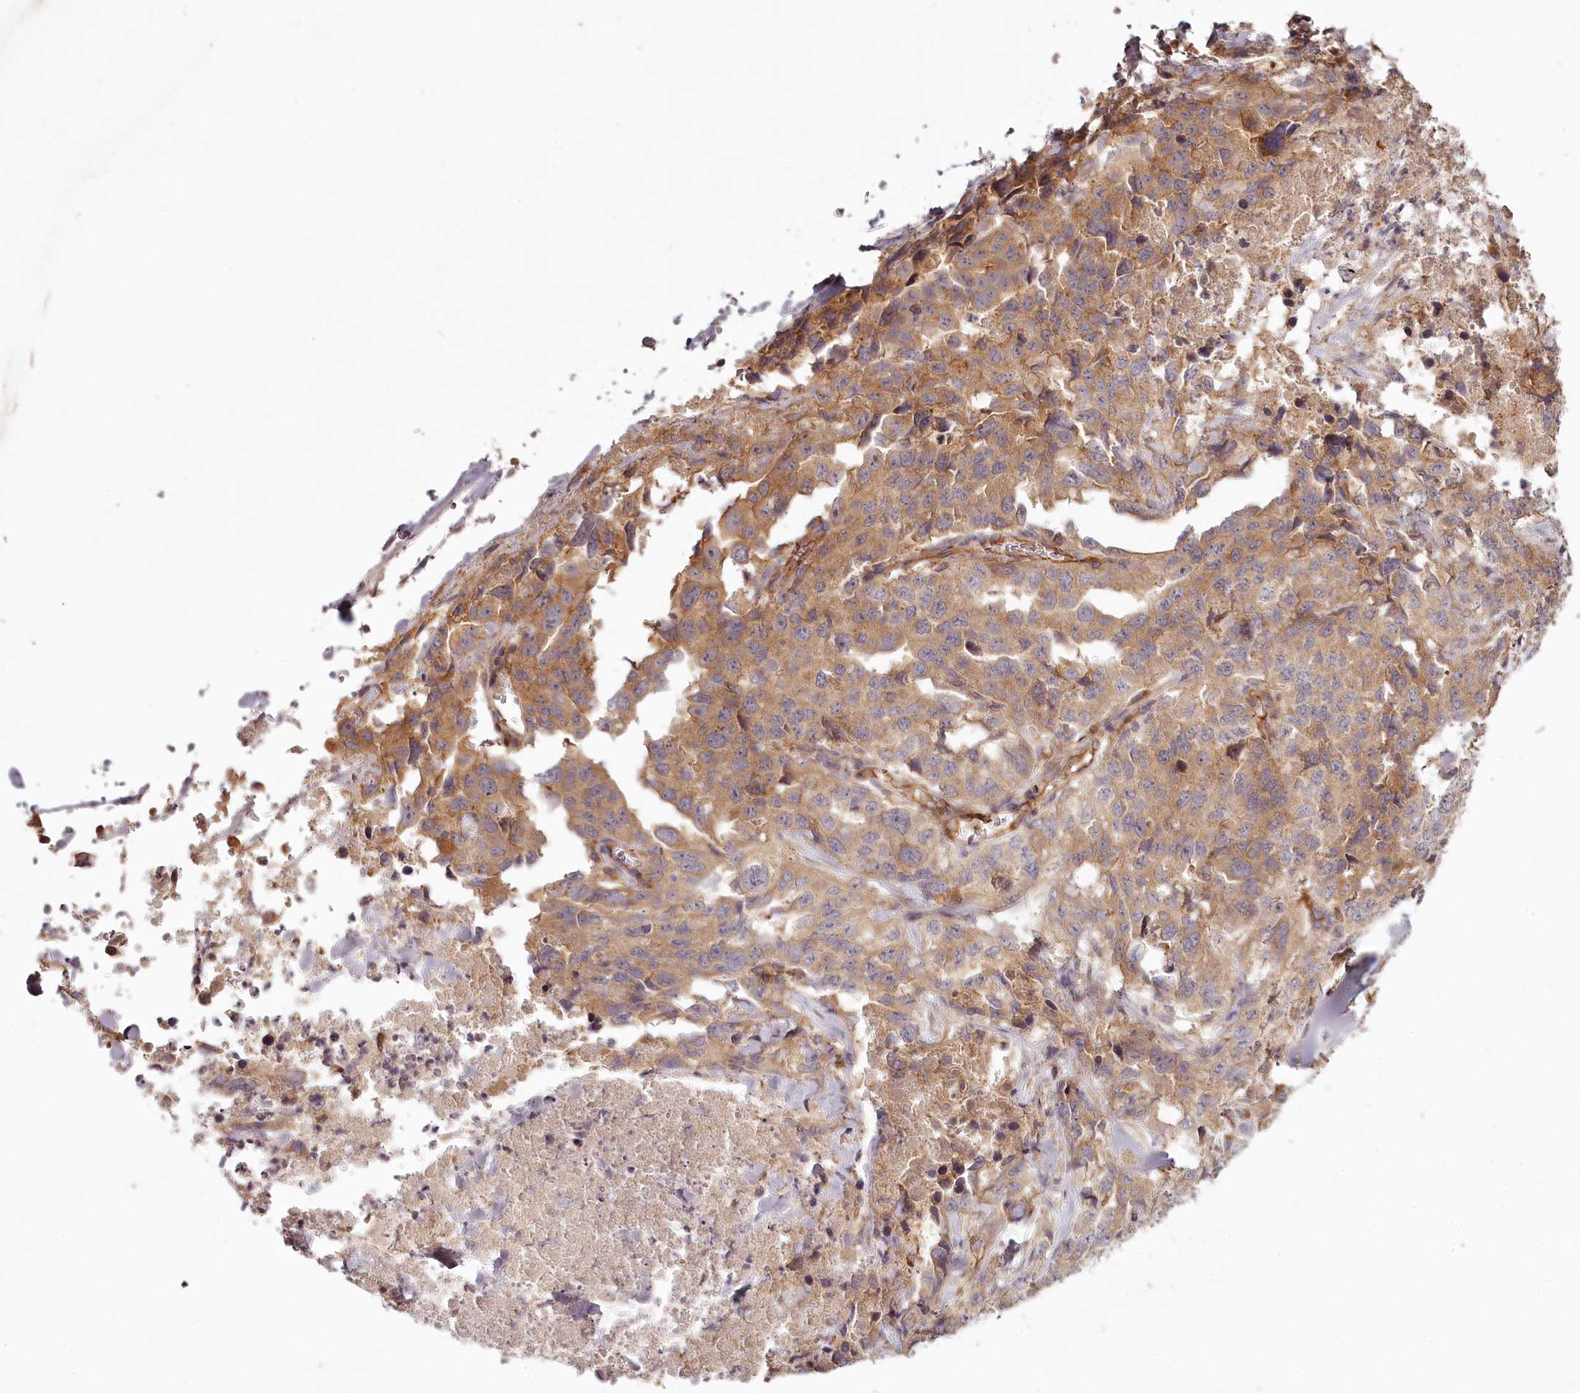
{"staining": {"intensity": "moderate", "quantity": ">75%", "location": "cytoplasmic/membranous"}, "tissue": "lung cancer", "cell_type": "Tumor cells", "image_type": "cancer", "snomed": [{"axis": "morphology", "description": "Adenocarcinoma, NOS"}, {"axis": "topography", "description": "Lung"}], "caption": "Lung adenocarcinoma tissue shows moderate cytoplasmic/membranous positivity in approximately >75% of tumor cells, visualized by immunohistochemistry.", "gene": "TMIE", "patient": {"sex": "female", "age": 51}}